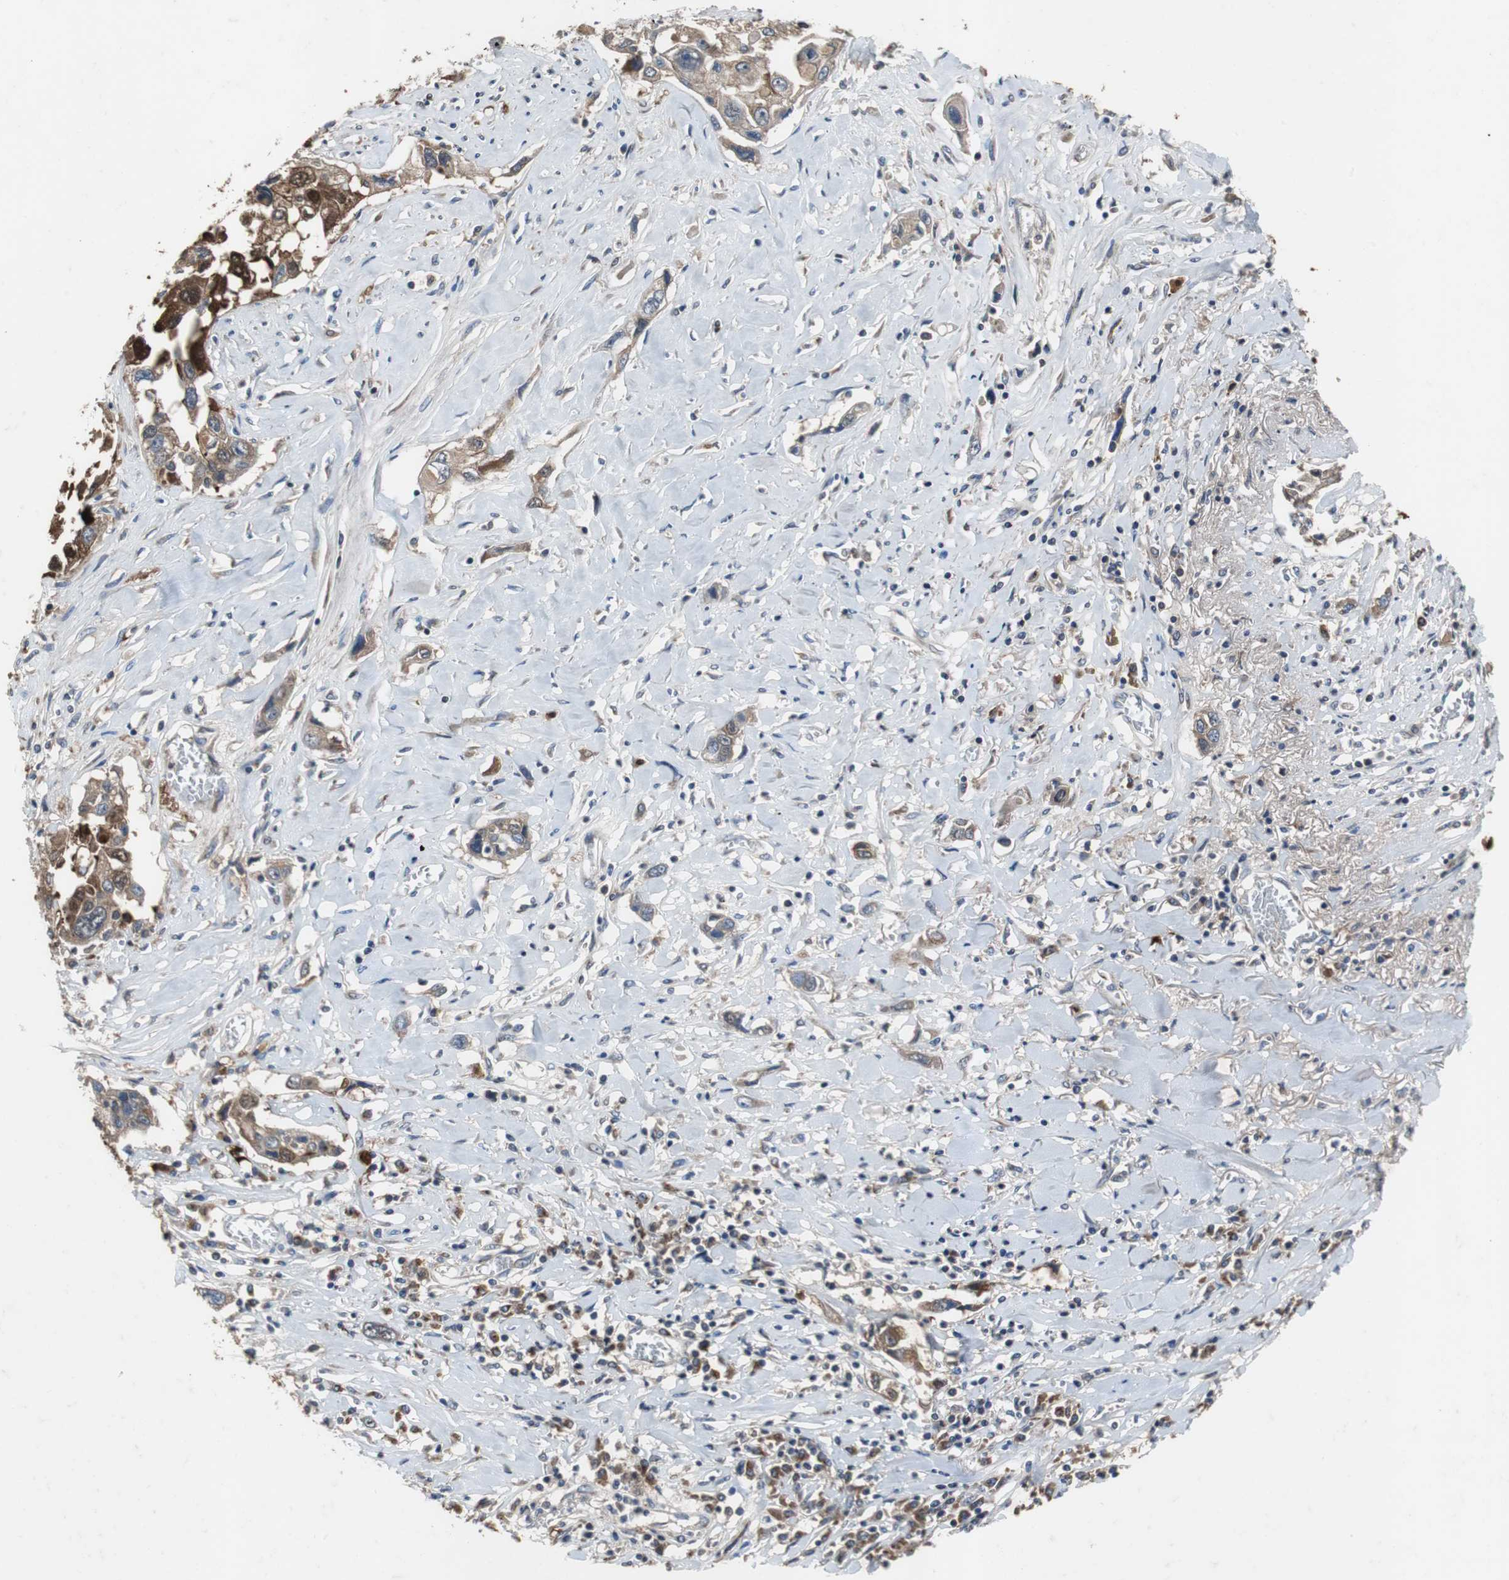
{"staining": {"intensity": "moderate", "quantity": ">75%", "location": "cytoplasmic/membranous"}, "tissue": "lung cancer", "cell_type": "Tumor cells", "image_type": "cancer", "snomed": [{"axis": "morphology", "description": "Squamous cell carcinoma, NOS"}, {"axis": "topography", "description": "Lung"}], "caption": "A medium amount of moderate cytoplasmic/membranous staining is appreciated in approximately >75% of tumor cells in lung cancer tissue.", "gene": "CALB2", "patient": {"sex": "male", "age": 71}}